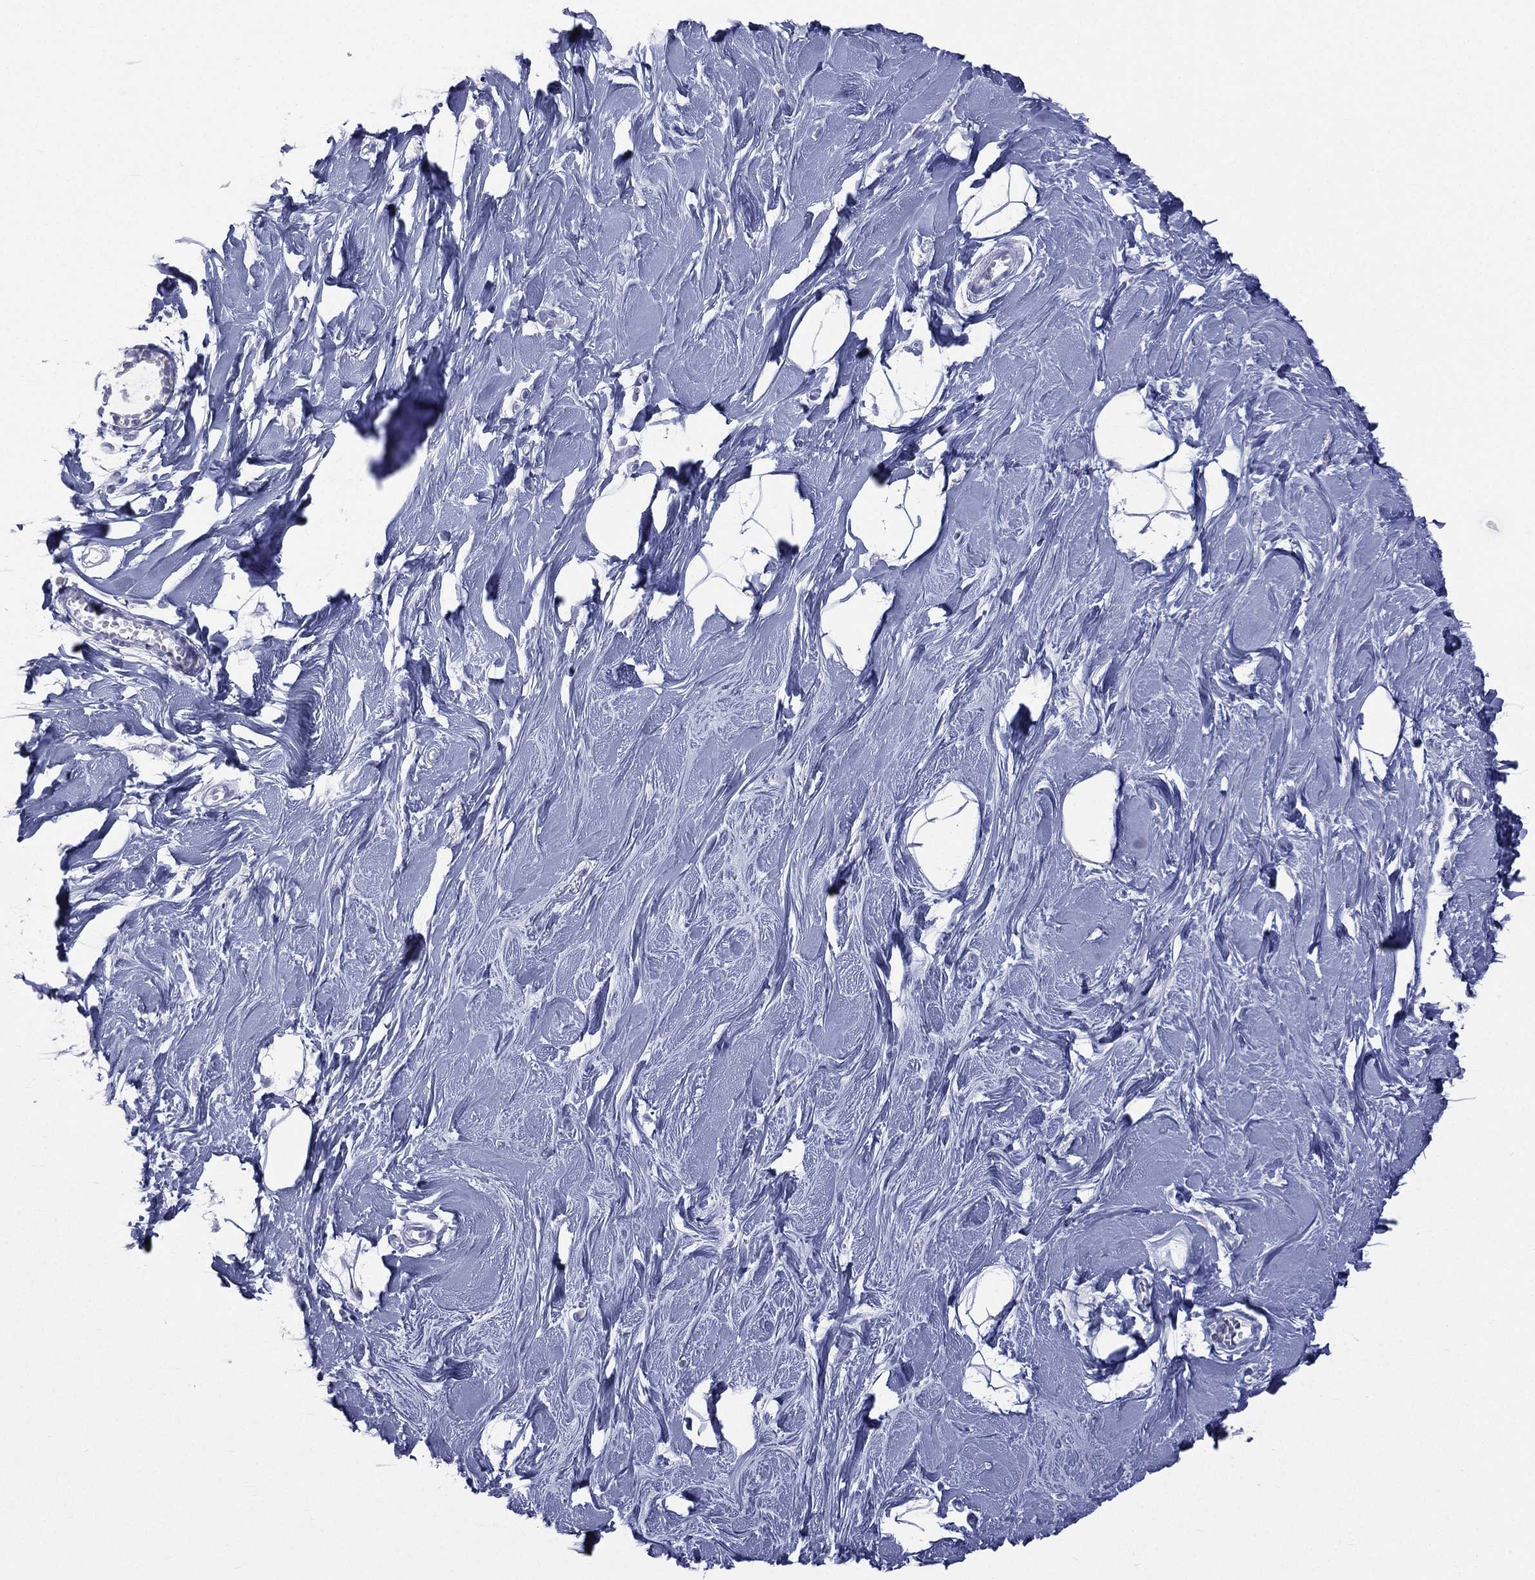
{"staining": {"intensity": "negative", "quantity": "none", "location": "none"}, "tissue": "soft tissue", "cell_type": "Fibroblasts", "image_type": "normal", "snomed": [{"axis": "morphology", "description": "Normal tissue, NOS"}, {"axis": "topography", "description": "Breast"}], "caption": "Protein analysis of benign soft tissue exhibits no significant expression in fibroblasts. (DAB (3,3'-diaminobenzidine) IHC with hematoxylin counter stain).", "gene": "CES2", "patient": {"sex": "female", "age": 49}}